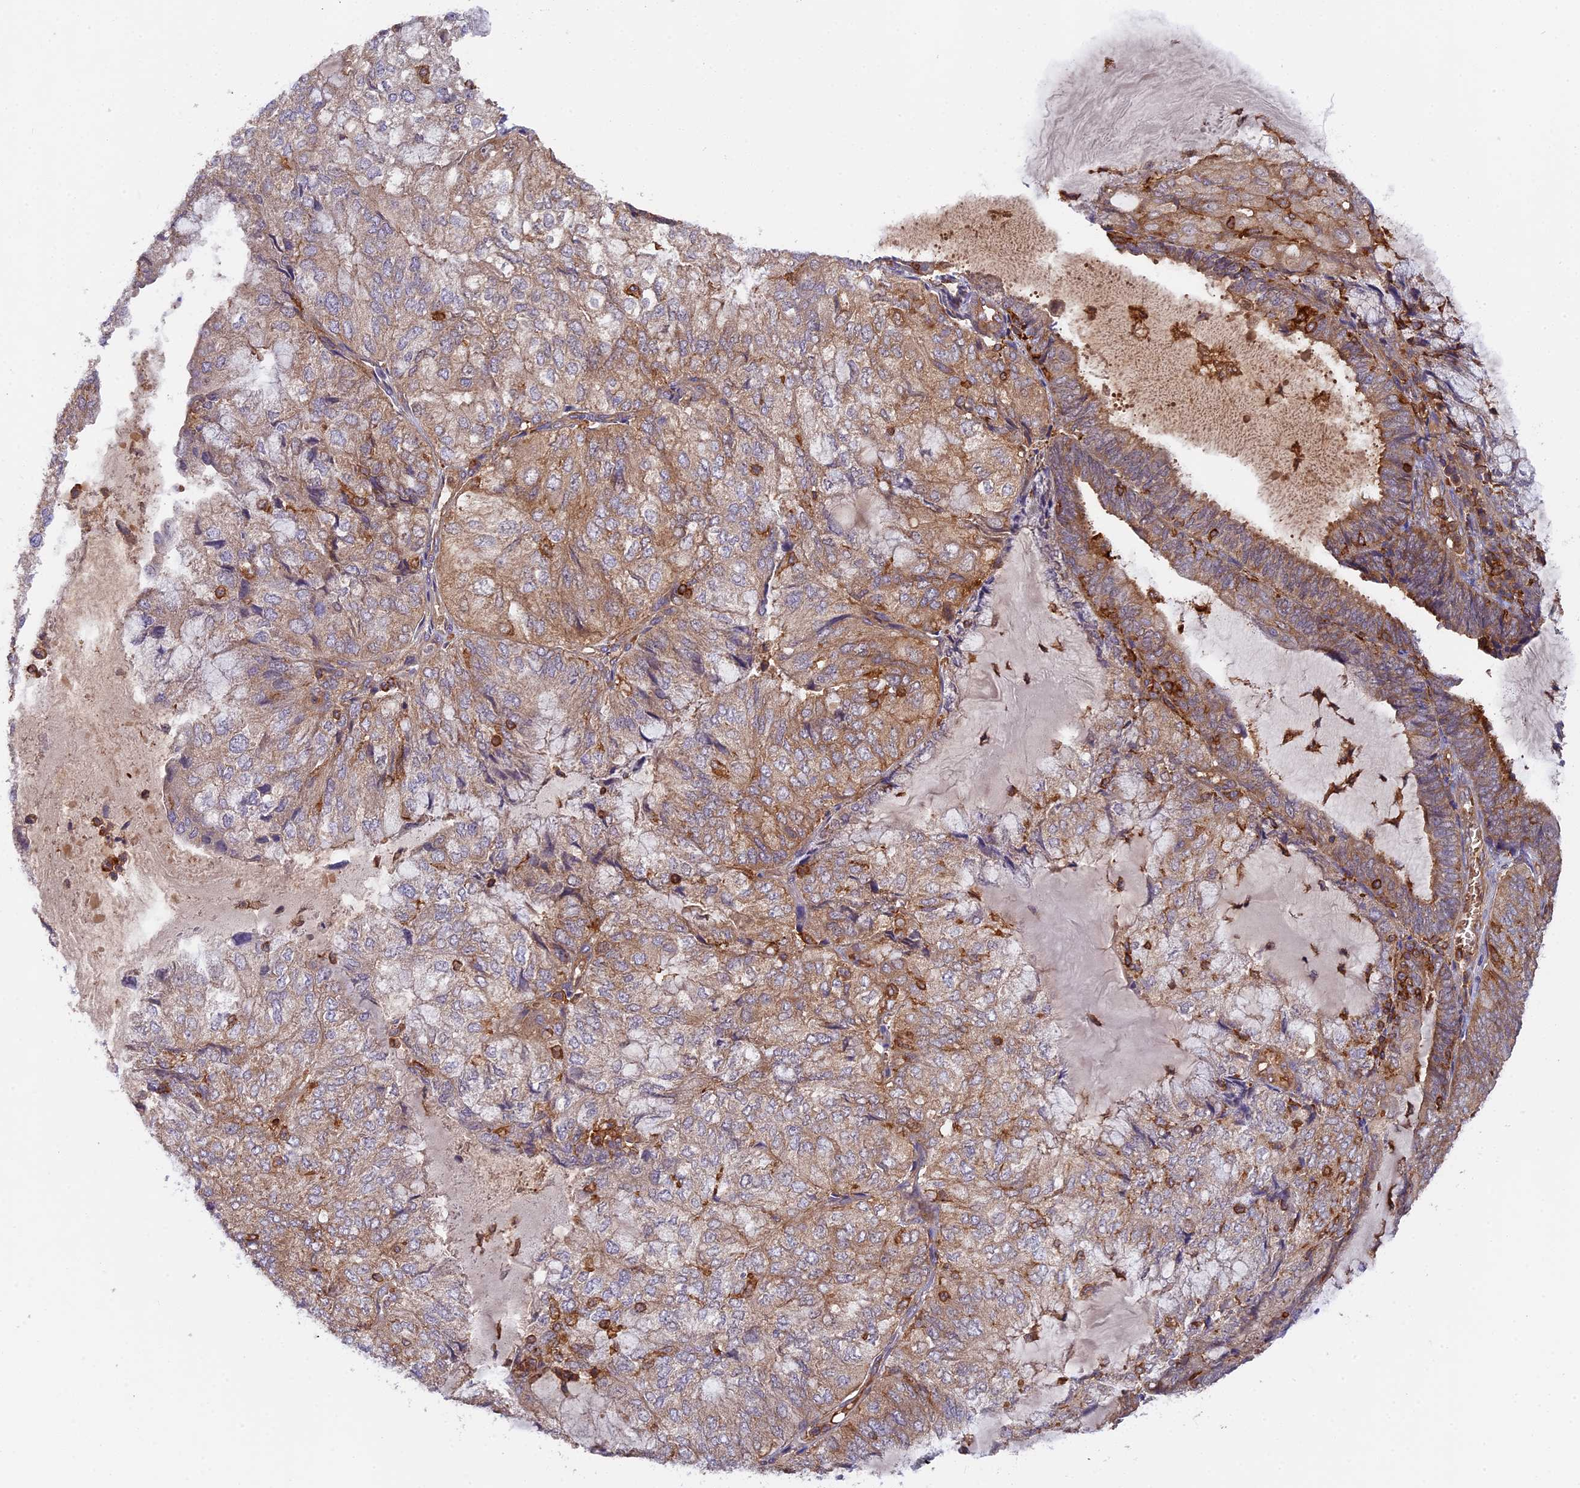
{"staining": {"intensity": "moderate", "quantity": "25%-75%", "location": "cytoplasmic/membranous"}, "tissue": "endometrial cancer", "cell_type": "Tumor cells", "image_type": "cancer", "snomed": [{"axis": "morphology", "description": "Adenocarcinoma, NOS"}, {"axis": "topography", "description": "Endometrium"}], "caption": "Tumor cells show moderate cytoplasmic/membranous positivity in about 25%-75% of cells in endometrial cancer (adenocarcinoma).", "gene": "MYO9B", "patient": {"sex": "female", "age": 81}}